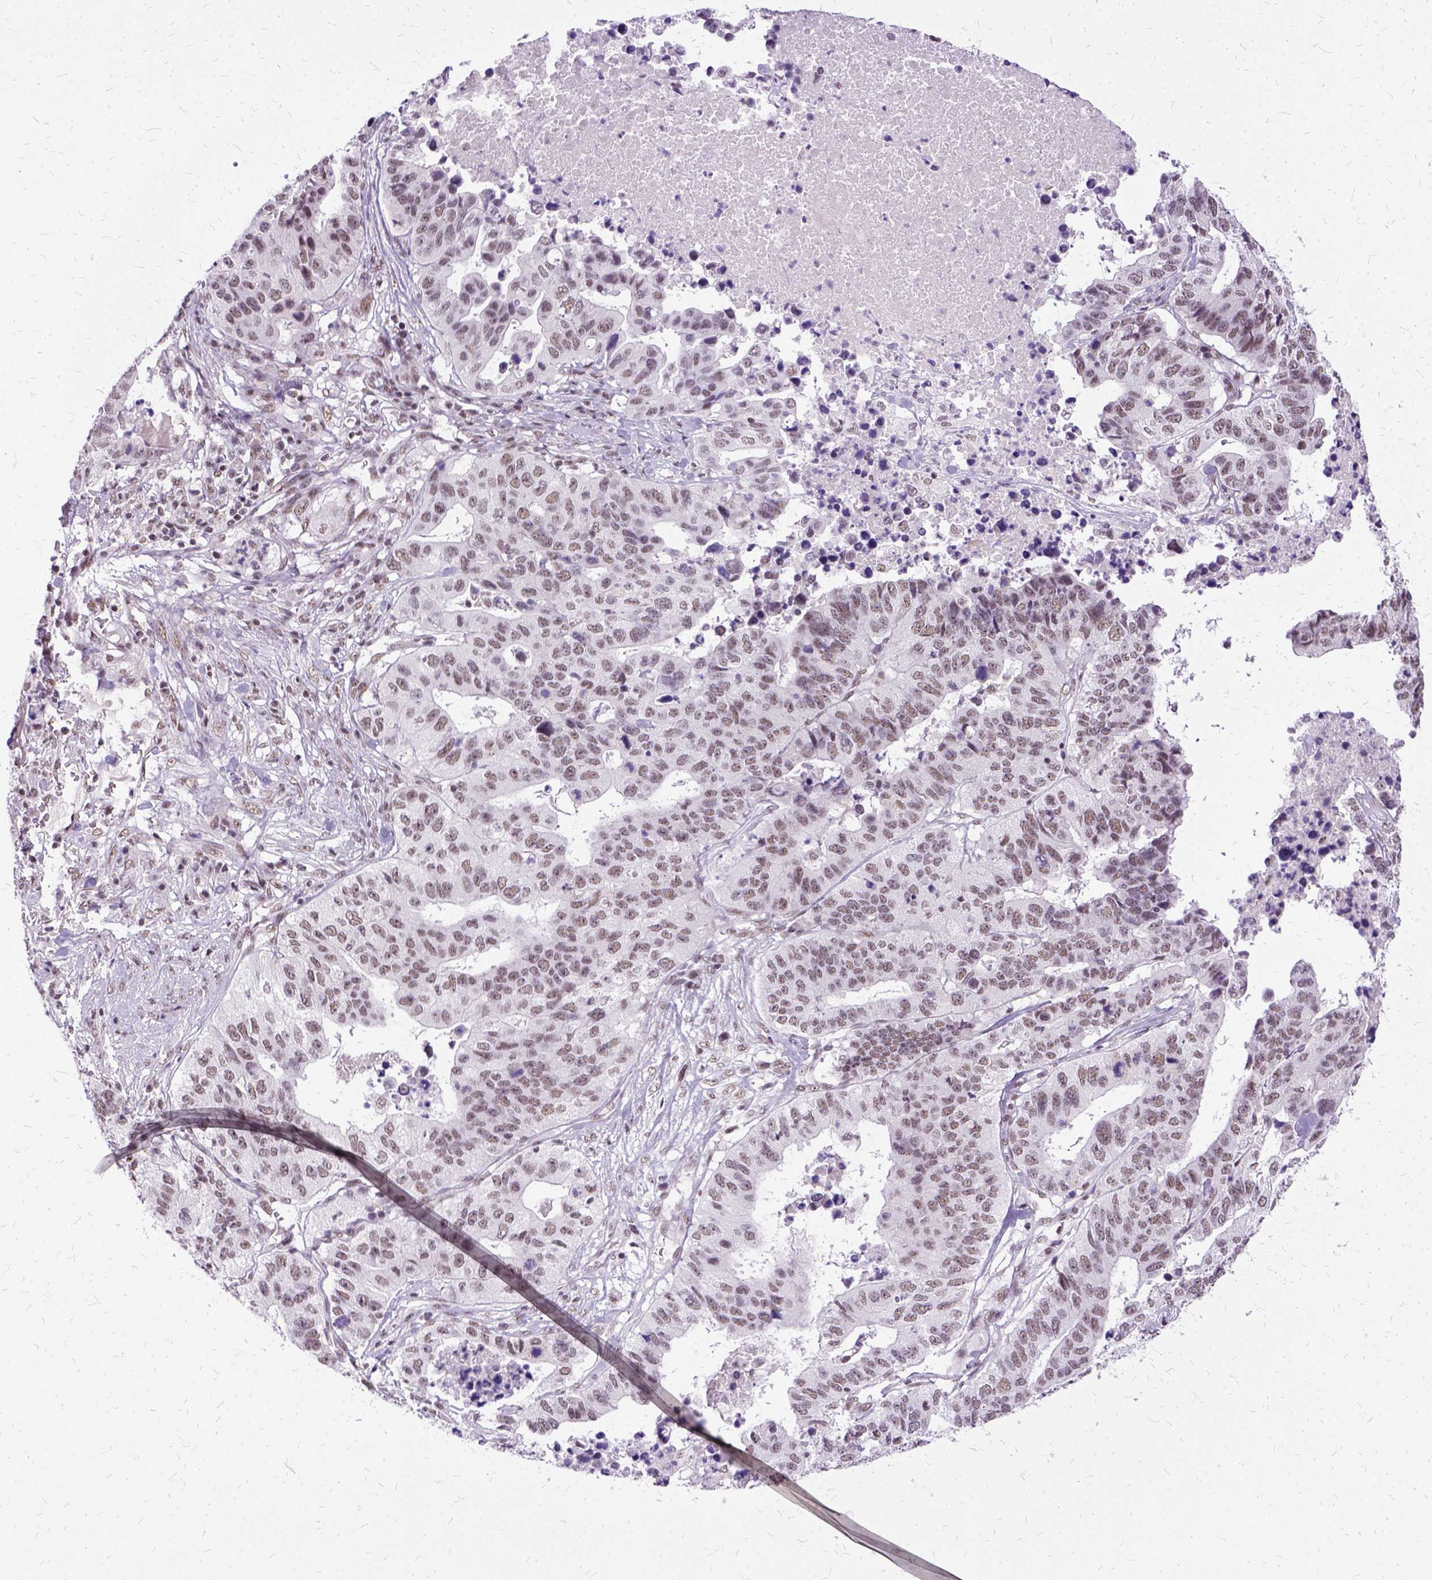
{"staining": {"intensity": "moderate", "quantity": "<25%", "location": "nuclear"}, "tissue": "stomach cancer", "cell_type": "Tumor cells", "image_type": "cancer", "snomed": [{"axis": "morphology", "description": "Adenocarcinoma, NOS"}, {"axis": "topography", "description": "Stomach, upper"}], "caption": "High-magnification brightfield microscopy of stomach cancer (adenocarcinoma) stained with DAB (3,3'-diaminobenzidine) (brown) and counterstained with hematoxylin (blue). tumor cells exhibit moderate nuclear staining is present in about<25% of cells.", "gene": "SETD1A", "patient": {"sex": "female", "age": 67}}